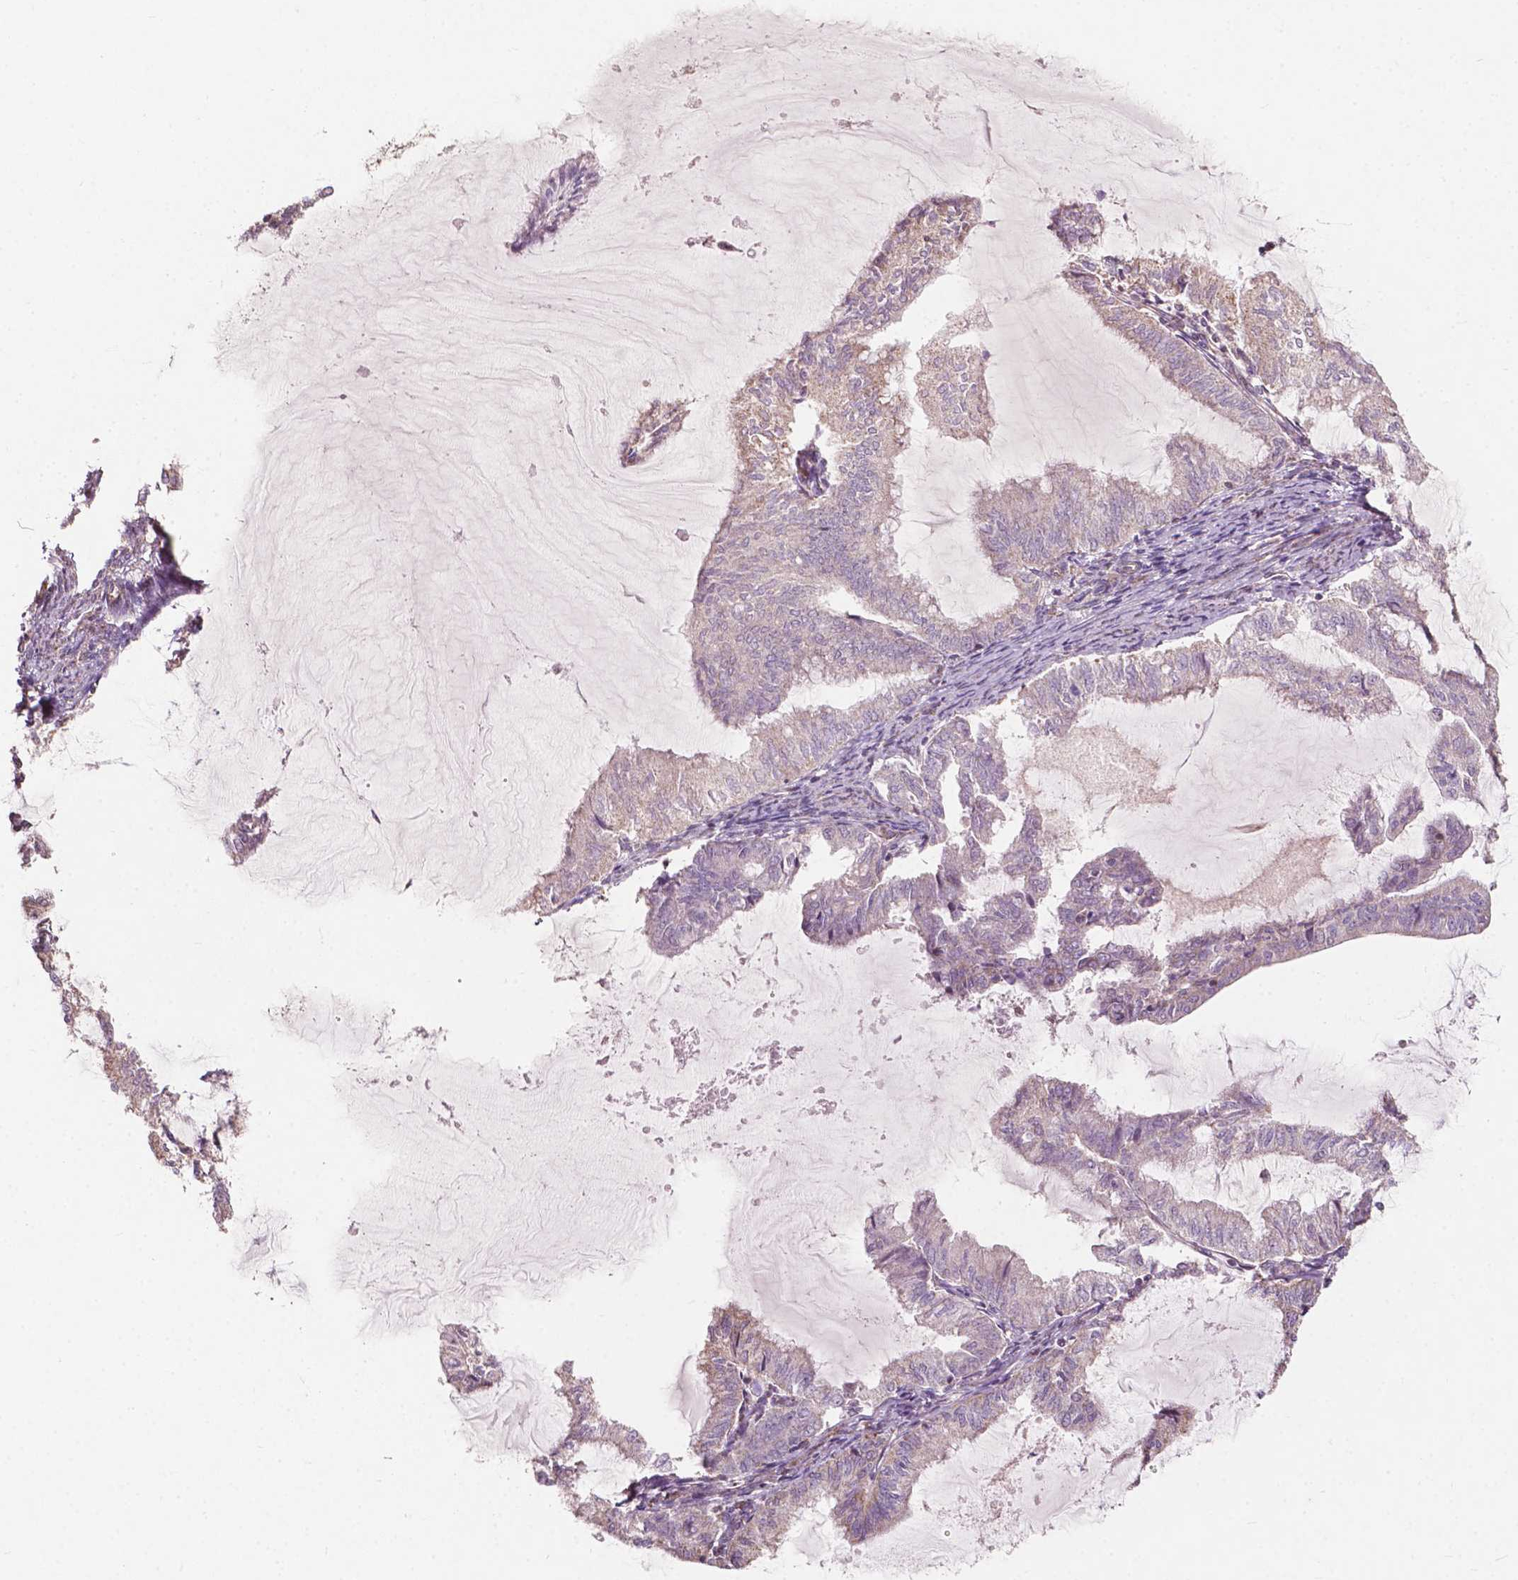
{"staining": {"intensity": "weak", "quantity": "<25%", "location": "cytoplasmic/membranous"}, "tissue": "endometrial cancer", "cell_type": "Tumor cells", "image_type": "cancer", "snomed": [{"axis": "morphology", "description": "Adenocarcinoma, NOS"}, {"axis": "topography", "description": "Endometrium"}], "caption": "This is a image of immunohistochemistry staining of endometrial cancer (adenocarcinoma), which shows no staining in tumor cells. (DAB immunohistochemistry (IHC), high magnification).", "gene": "NDUFA10", "patient": {"sex": "female", "age": 79}}